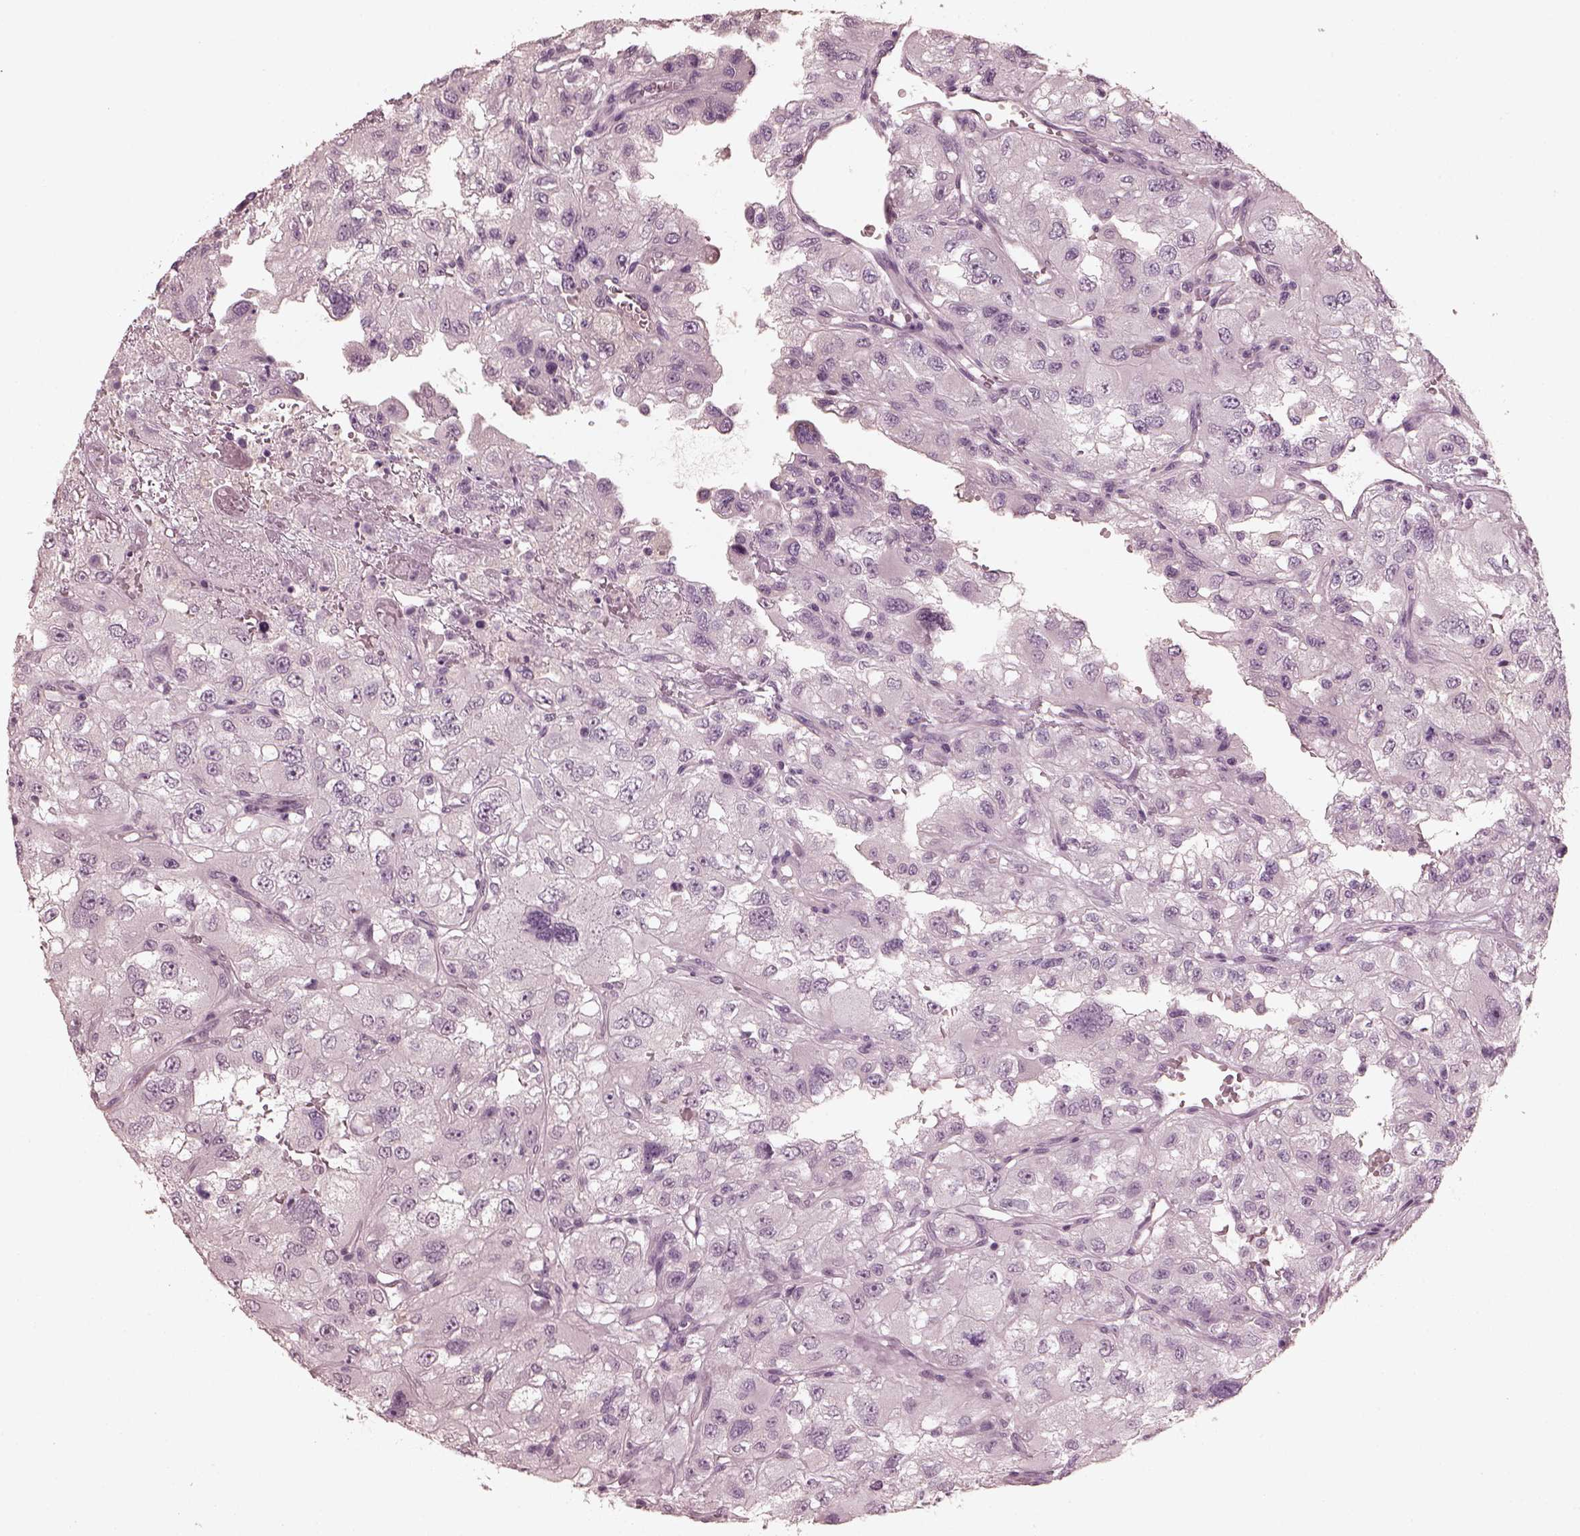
{"staining": {"intensity": "negative", "quantity": "none", "location": "none"}, "tissue": "renal cancer", "cell_type": "Tumor cells", "image_type": "cancer", "snomed": [{"axis": "morphology", "description": "Adenocarcinoma, NOS"}, {"axis": "topography", "description": "Kidney"}], "caption": "Adenocarcinoma (renal) stained for a protein using immunohistochemistry (IHC) exhibits no staining tumor cells.", "gene": "OPTC", "patient": {"sex": "male", "age": 64}}